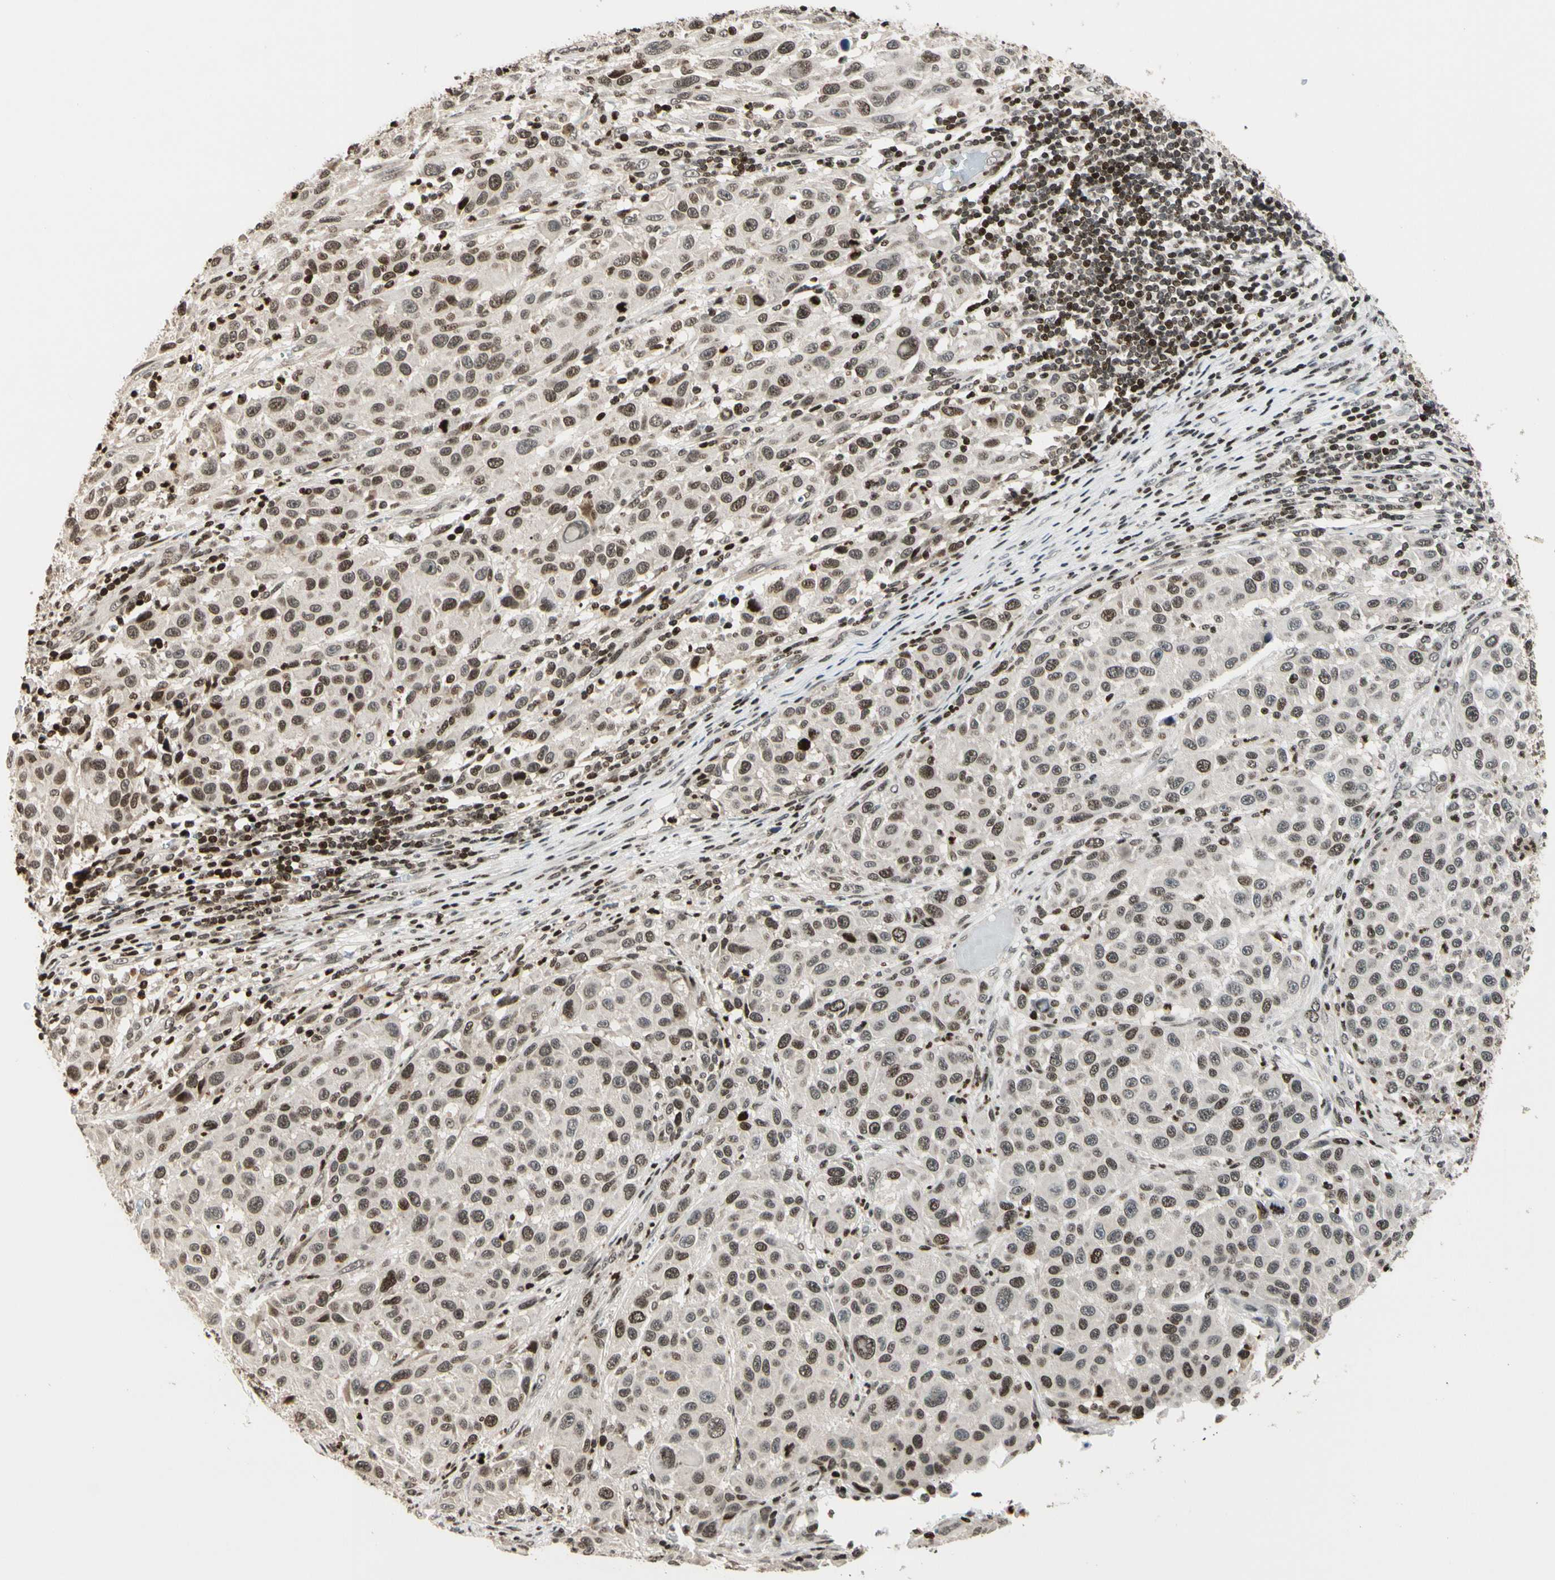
{"staining": {"intensity": "weak", "quantity": ">75%", "location": "nuclear"}, "tissue": "melanoma", "cell_type": "Tumor cells", "image_type": "cancer", "snomed": [{"axis": "morphology", "description": "Malignant melanoma, Metastatic site"}, {"axis": "topography", "description": "Lymph node"}], "caption": "High-power microscopy captured an immunohistochemistry (IHC) photomicrograph of melanoma, revealing weak nuclear expression in approximately >75% of tumor cells.", "gene": "TSHZ3", "patient": {"sex": "male", "age": 61}}